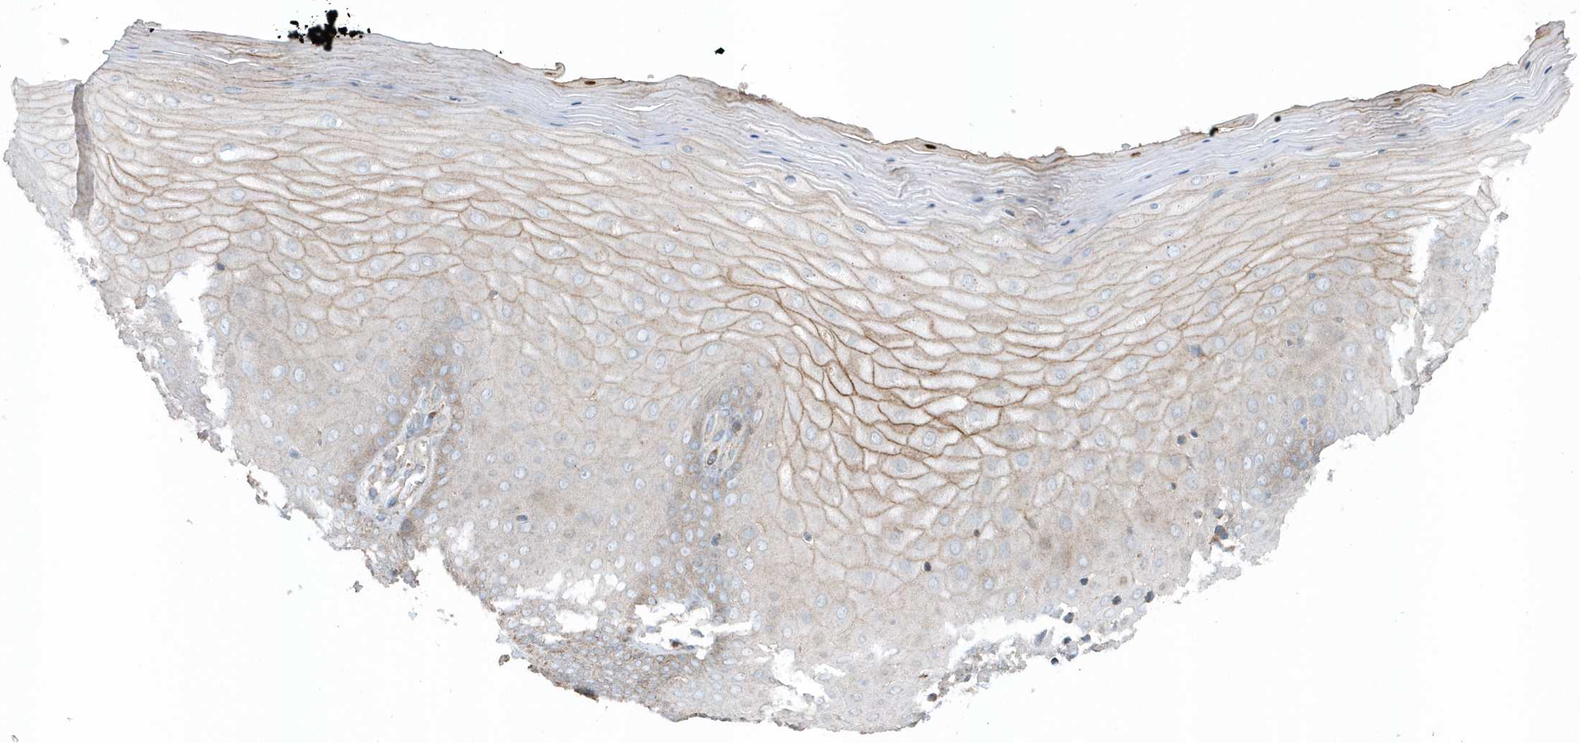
{"staining": {"intensity": "negative", "quantity": "none", "location": "none"}, "tissue": "cervix", "cell_type": "Glandular cells", "image_type": "normal", "snomed": [{"axis": "morphology", "description": "Normal tissue, NOS"}, {"axis": "topography", "description": "Cervix"}], "caption": "Human cervix stained for a protein using IHC demonstrates no staining in glandular cells.", "gene": "SLC38A2", "patient": {"sex": "female", "age": 55}}